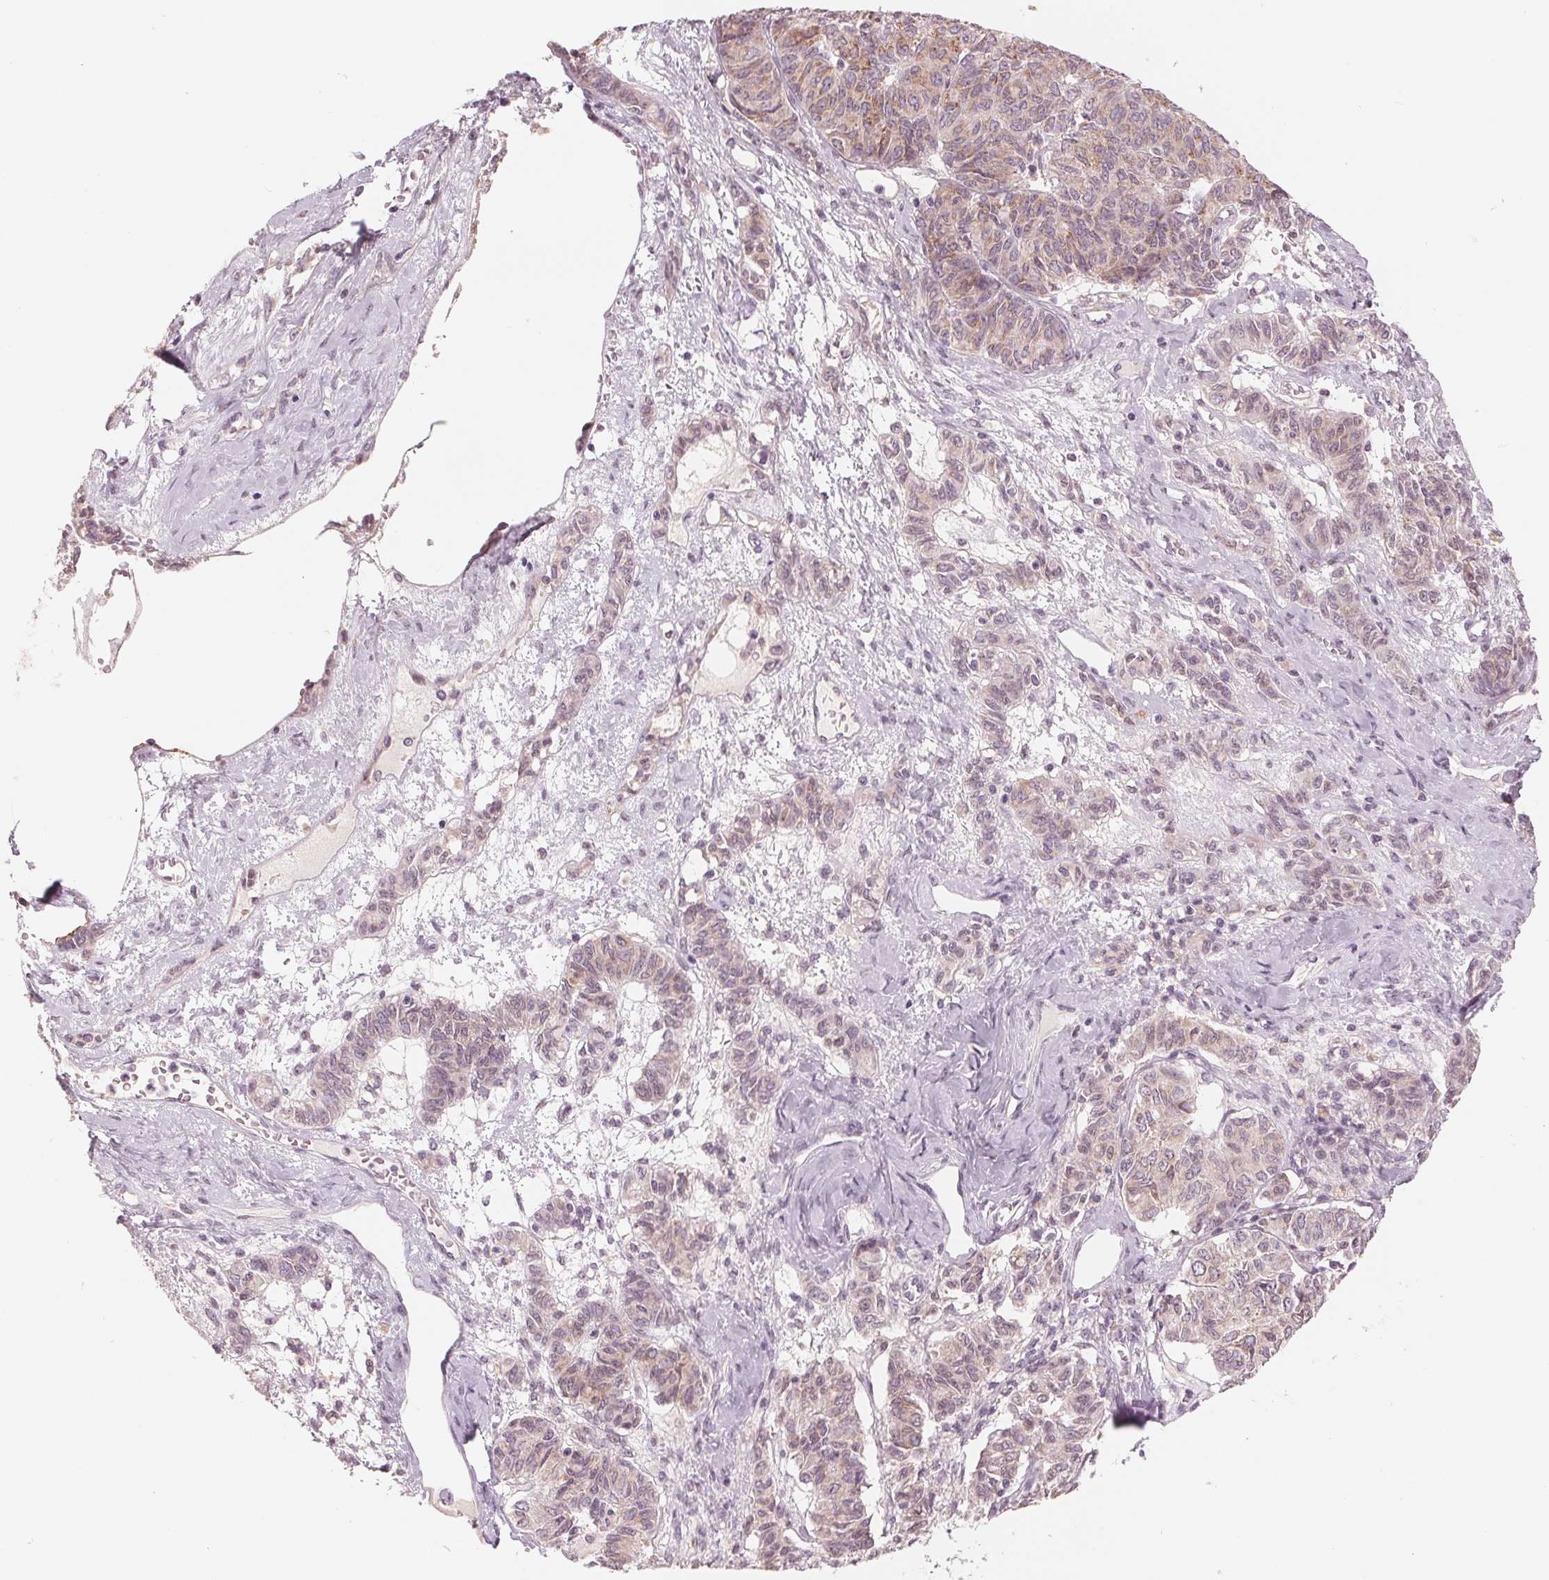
{"staining": {"intensity": "weak", "quantity": "25%-75%", "location": "cytoplasmic/membranous"}, "tissue": "ovarian cancer", "cell_type": "Tumor cells", "image_type": "cancer", "snomed": [{"axis": "morphology", "description": "Carcinoma, endometroid"}, {"axis": "topography", "description": "Ovary"}], "caption": "High-magnification brightfield microscopy of ovarian cancer stained with DAB (brown) and counterstained with hematoxylin (blue). tumor cells exhibit weak cytoplasmic/membranous positivity is appreciated in about25%-75% of cells. The staining is performed using DAB brown chromogen to label protein expression. The nuclei are counter-stained blue using hematoxylin.", "gene": "IL9R", "patient": {"sex": "female", "age": 80}}